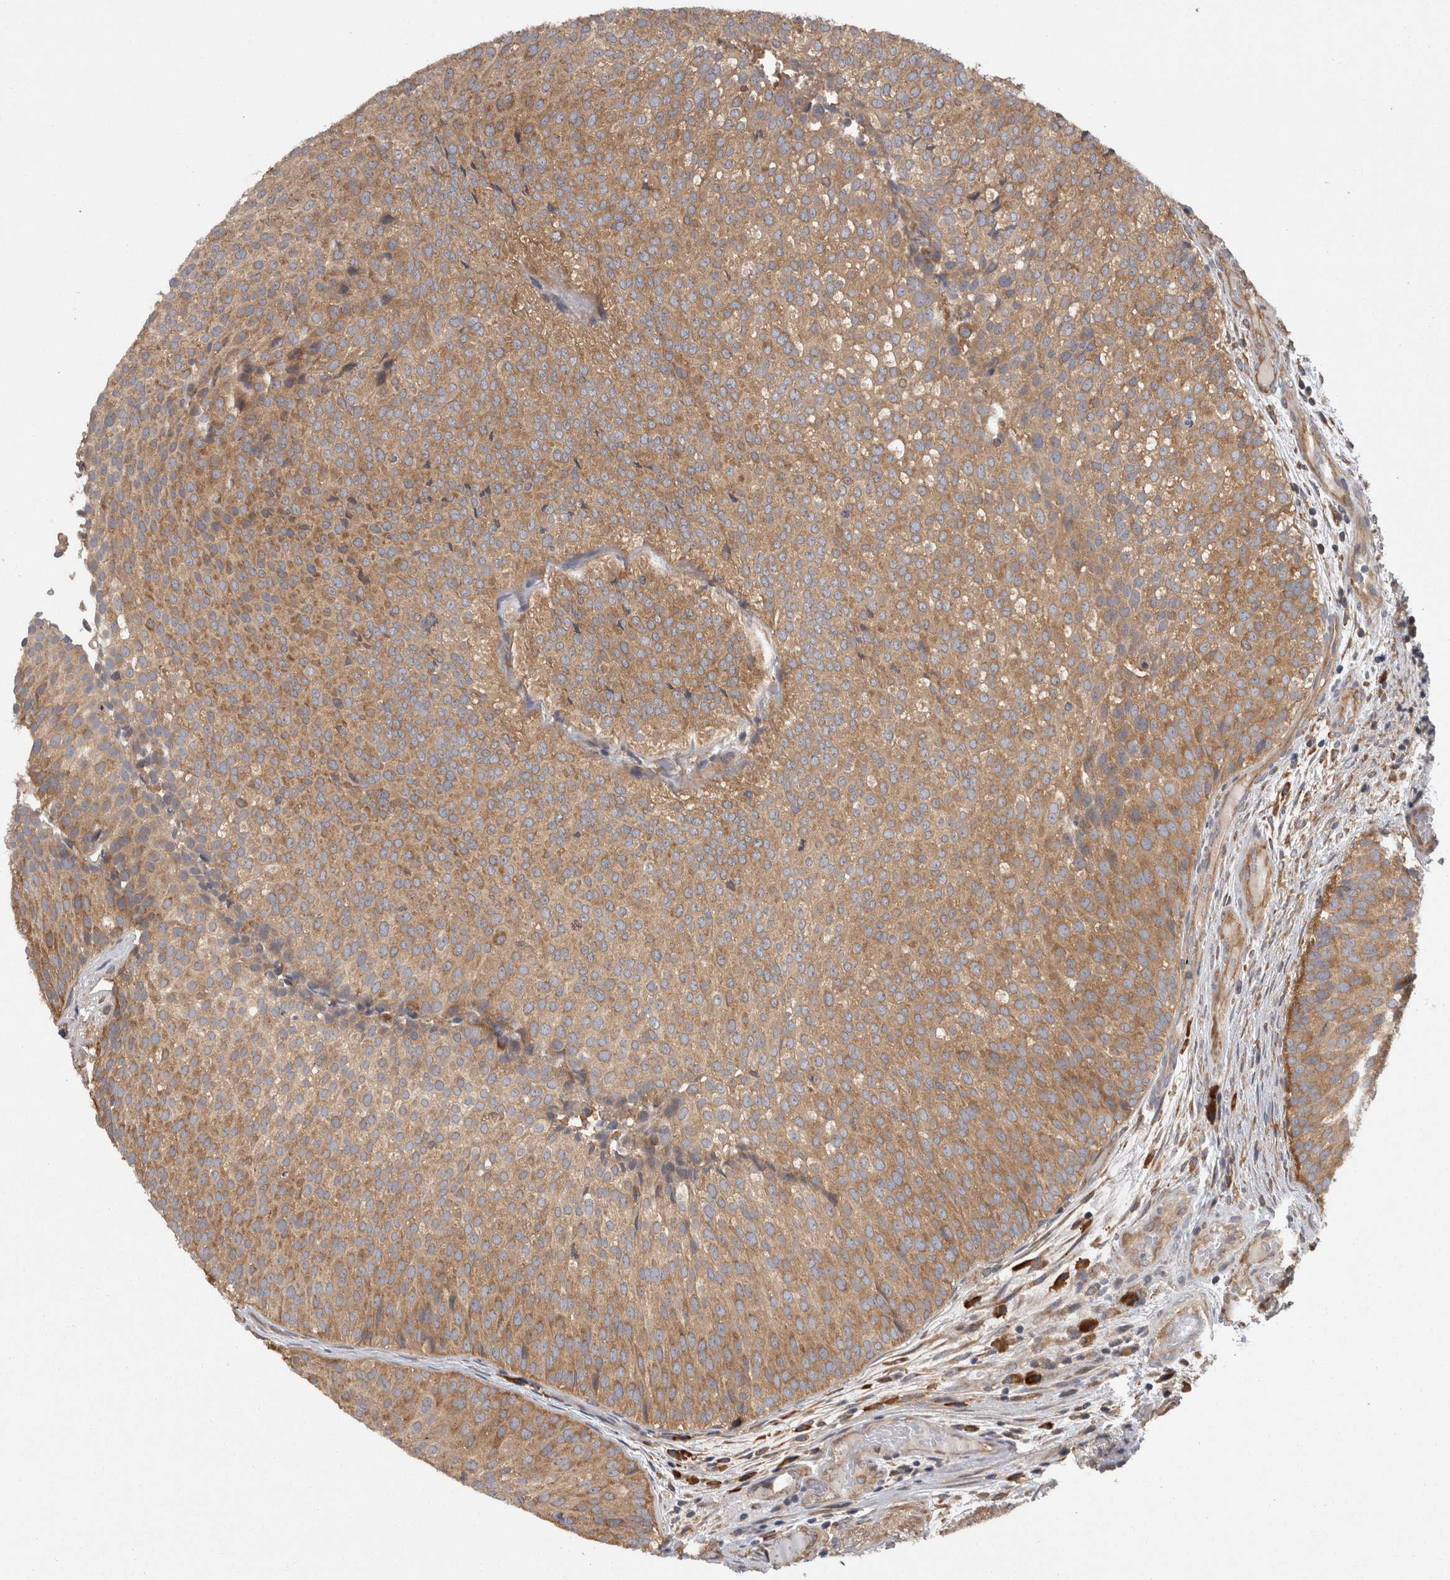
{"staining": {"intensity": "moderate", "quantity": ">75%", "location": "cytoplasmic/membranous"}, "tissue": "urothelial cancer", "cell_type": "Tumor cells", "image_type": "cancer", "snomed": [{"axis": "morphology", "description": "Urothelial carcinoma, Low grade"}, {"axis": "topography", "description": "Urinary bladder"}], "caption": "Immunohistochemical staining of human urothelial cancer exhibits medium levels of moderate cytoplasmic/membranous protein positivity in about >75% of tumor cells.", "gene": "SMCR8", "patient": {"sex": "male", "age": 86}}